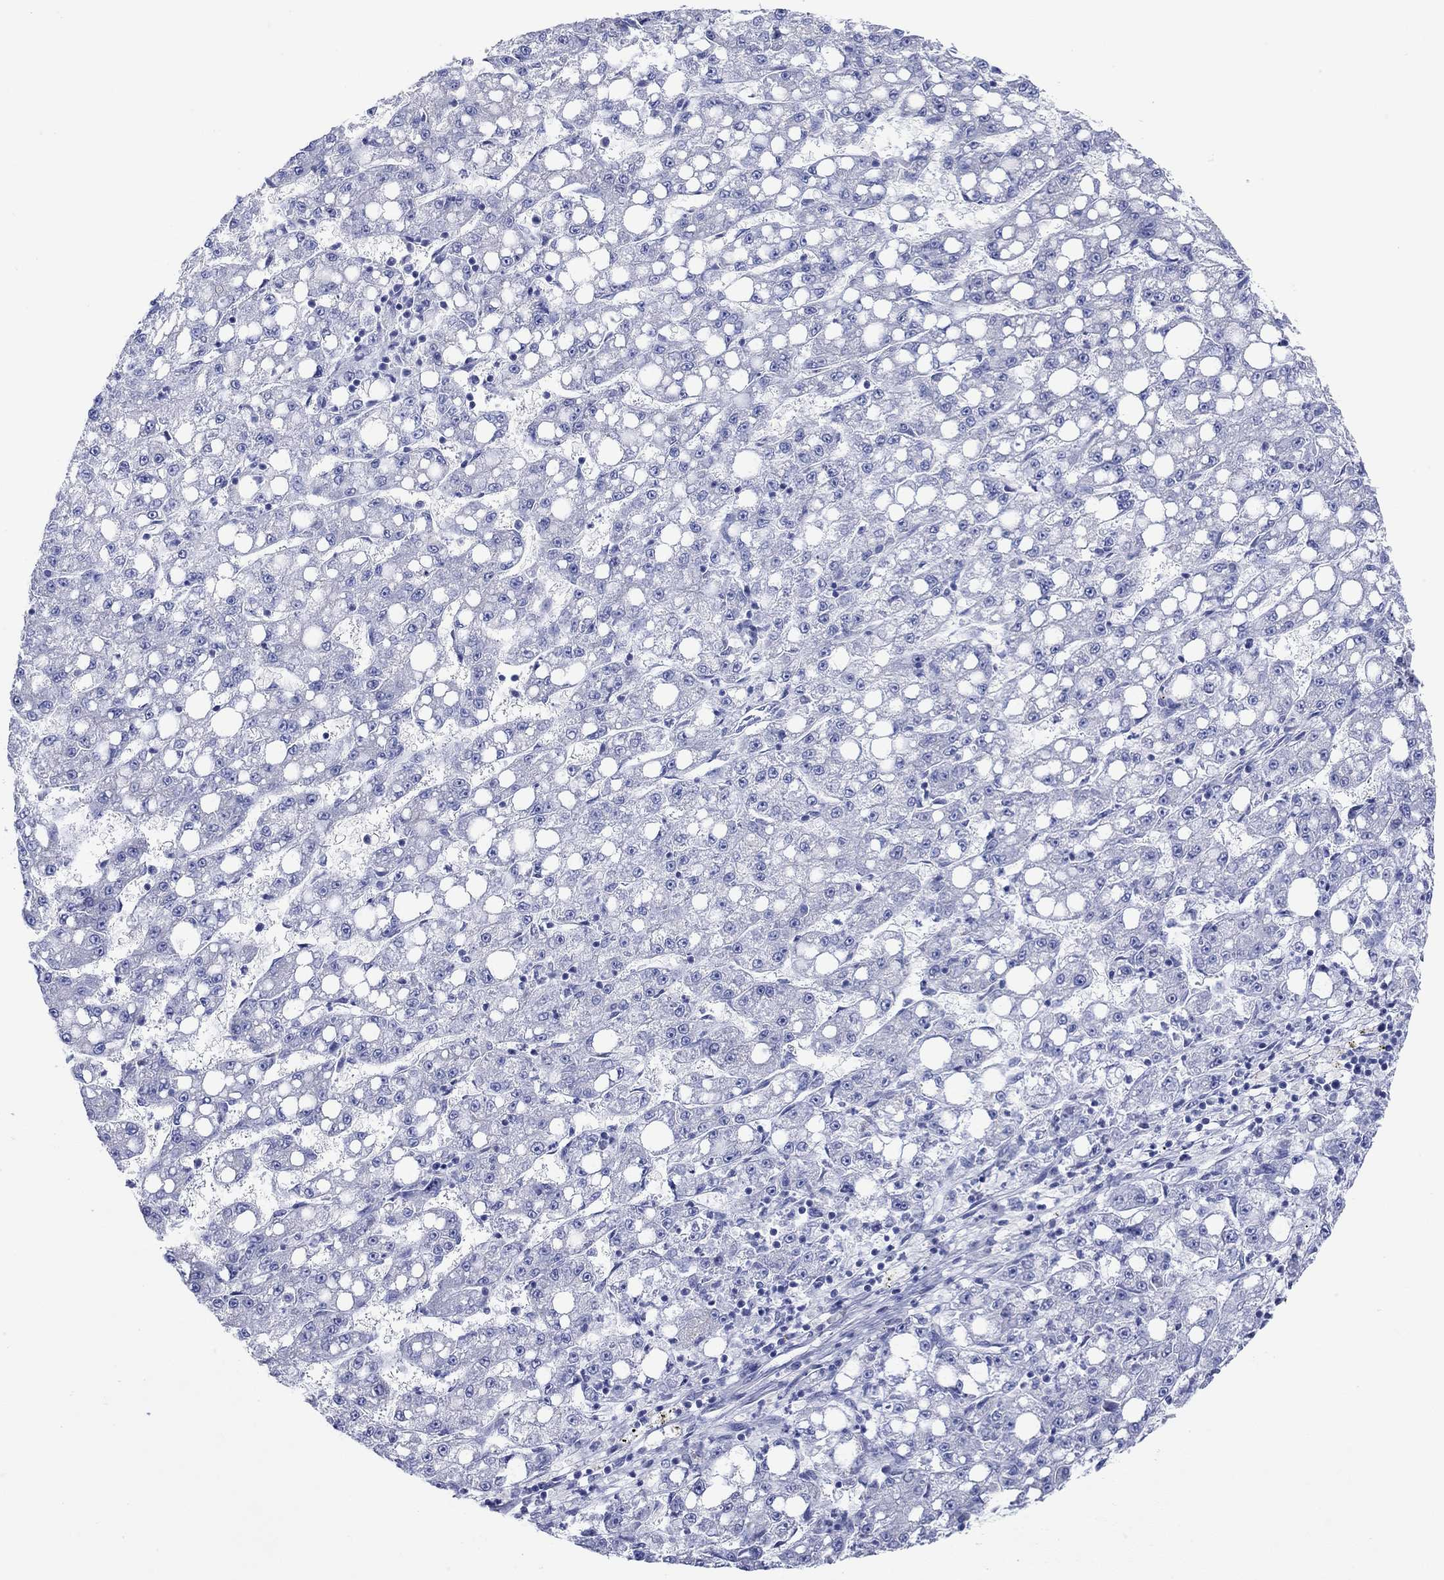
{"staining": {"intensity": "negative", "quantity": "none", "location": "none"}, "tissue": "liver cancer", "cell_type": "Tumor cells", "image_type": "cancer", "snomed": [{"axis": "morphology", "description": "Carcinoma, Hepatocellular, NOS"}, {"axis": "topography", "description": "Liver"}], "caption": "Tumor cells show no significant positivity in hepatocellular carcinoma (liver).", "gene": "KRT222", "patient": {"sex": "female", "age": 65}}